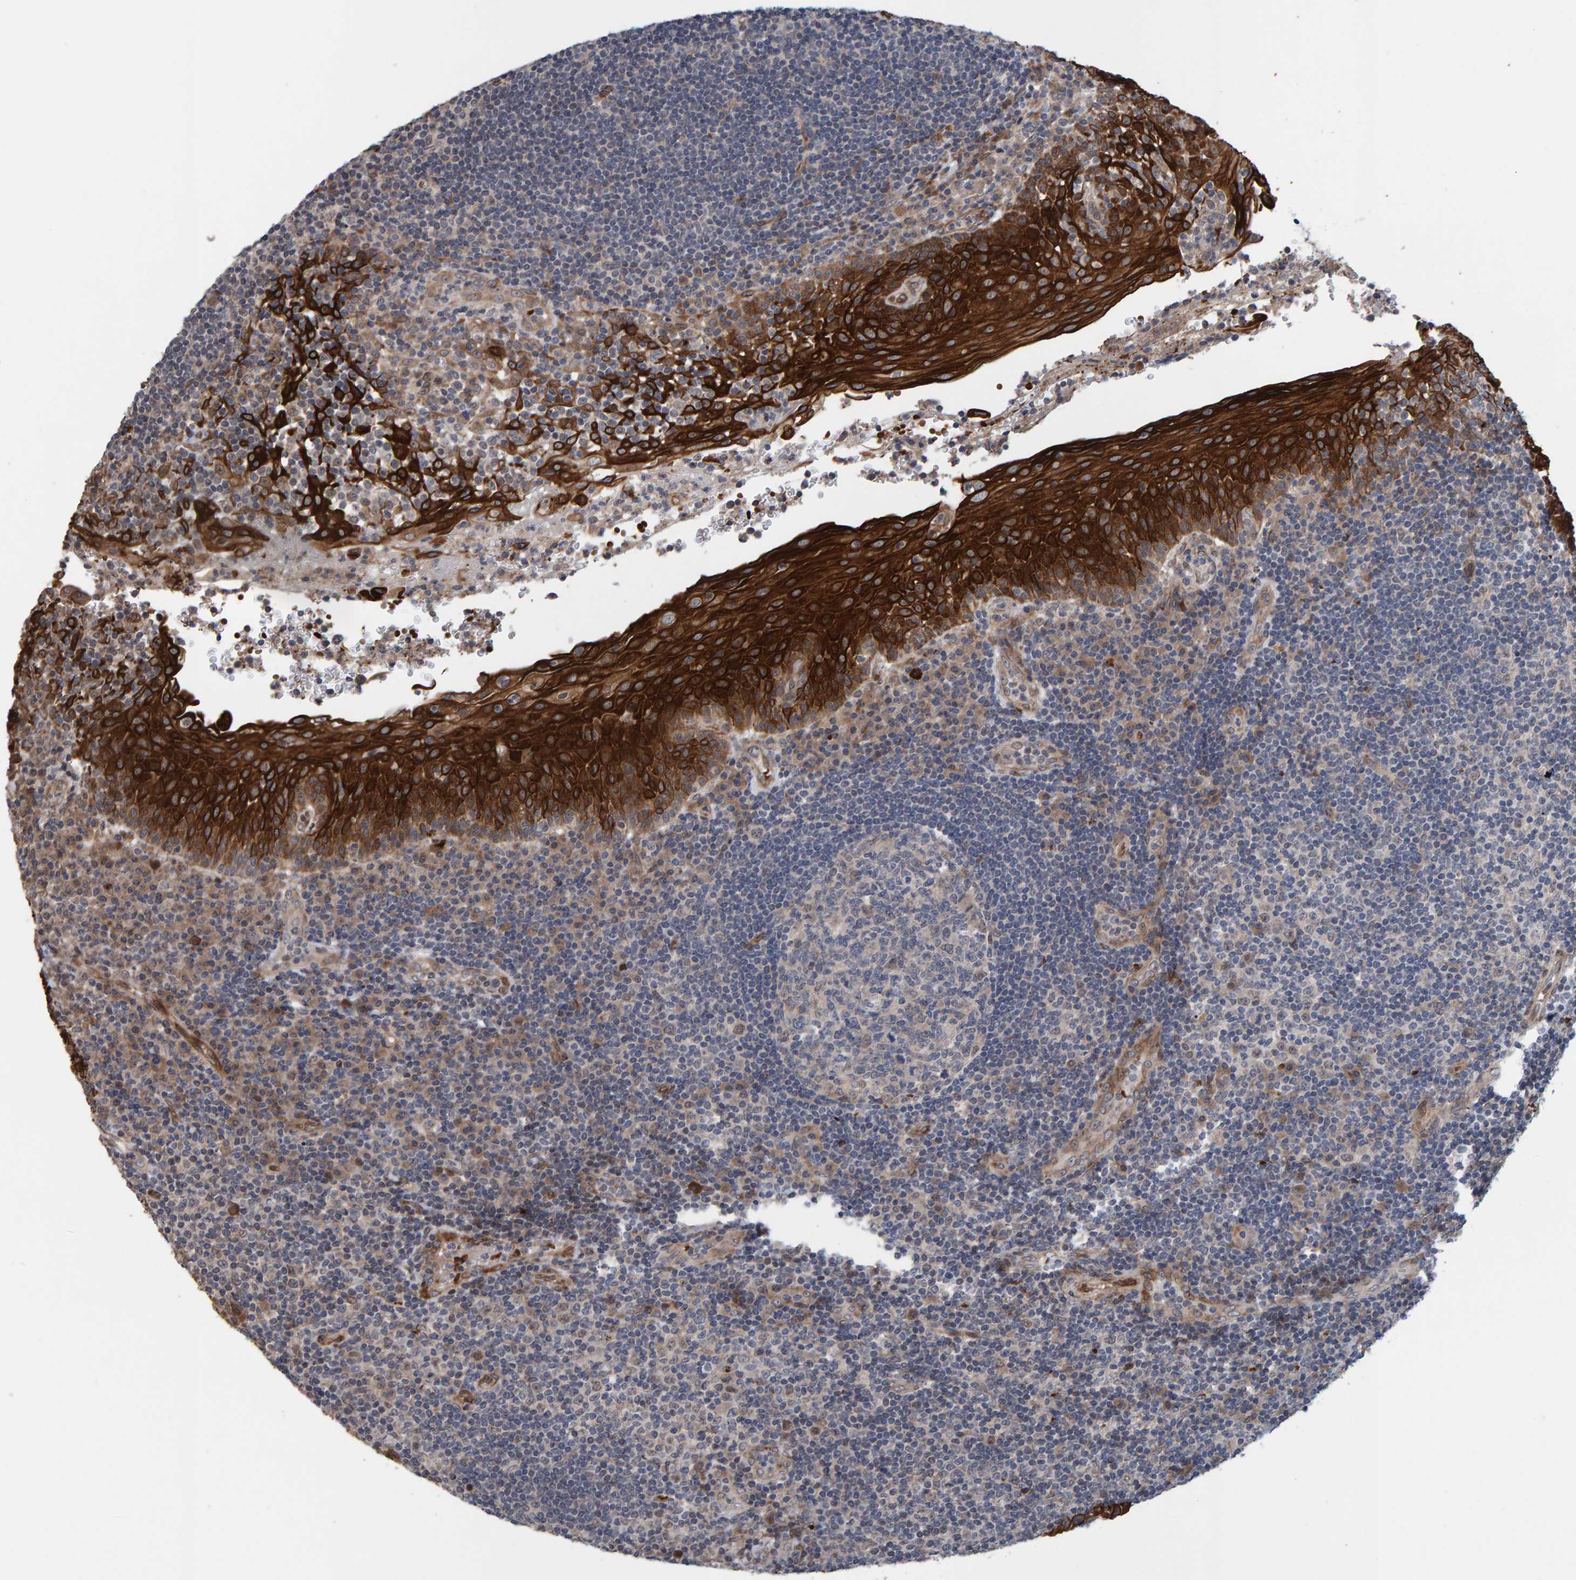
{"staining": {"intensity": "weak", "quantity": "<25%", "location": "cytoplasmic/membranous"}, "tissue": "tonsil", "cell_type": "Germinal center cells", "image_type": "normal", "snomed": [{"axis": "morphology", "description": "Normal tissue, NOS"}, {"axis": "topography", "description": "Tonsil"}], "caption": "High power microscopy histopathology image of an IHC micrograph of unremarkable tonsil, revealing no significant staining in germinal center cells.", "gene": "MFSD6L", "patient": {"sex": "female", "age": 40}}